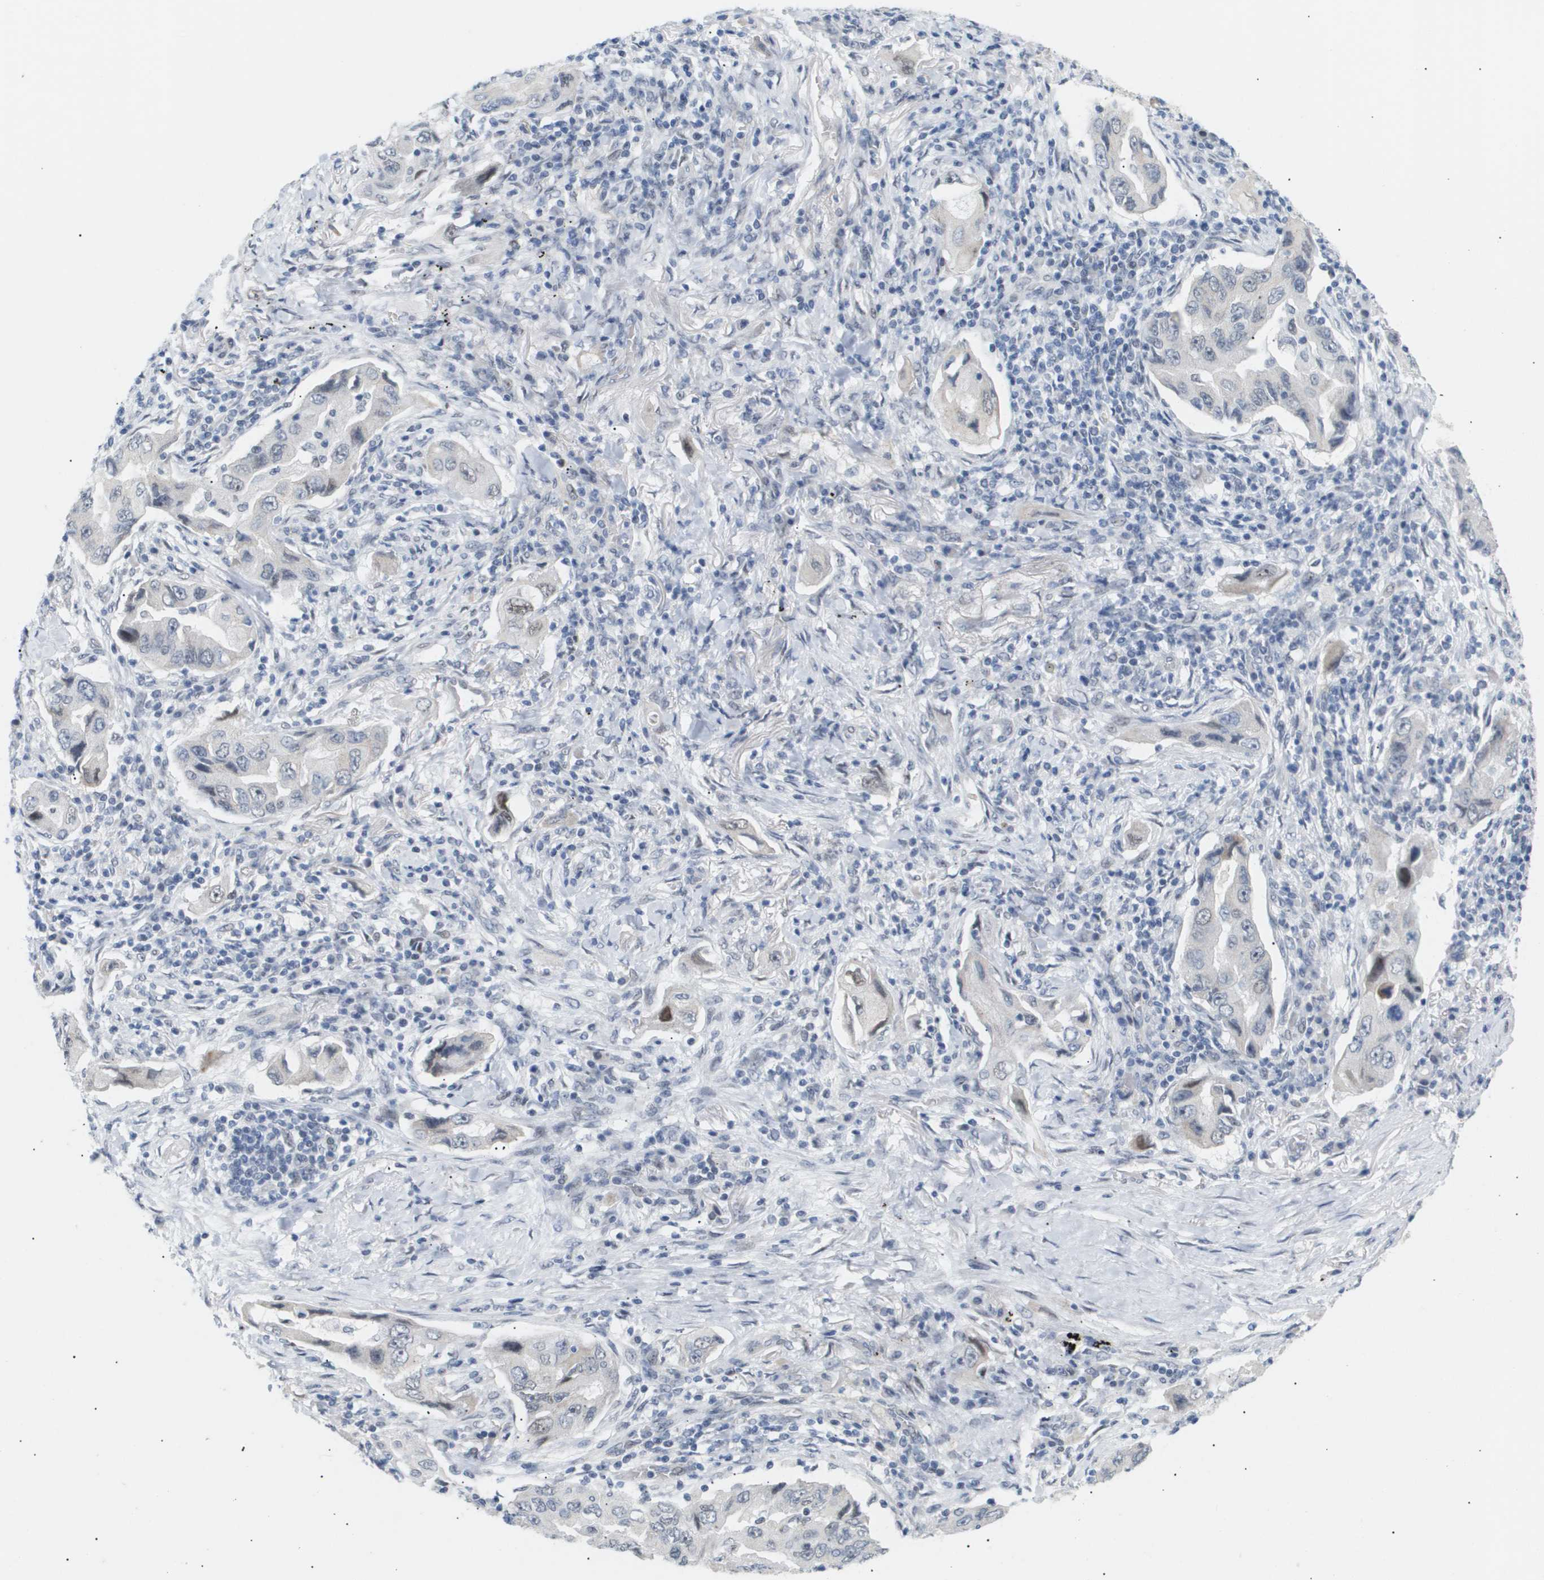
{"staining": {"intensity": "negative", "quantity": "none", "location": "none"}, "tissue": "lung cancer", "cell_type": "Tumor cells", "image_type": "cancer", "snomed": [{"axis": "morphology", "description": "Adenocarcinoma, NOS"}, {"axis": "topography", "description": "Lung"}], "caption": "A micrograph of lung adenocarcinoma stained for a protein exhibits no brown staining in tumor cells.", "gene": "PPARD", "patient": {"sex": "female", "age": 65}}